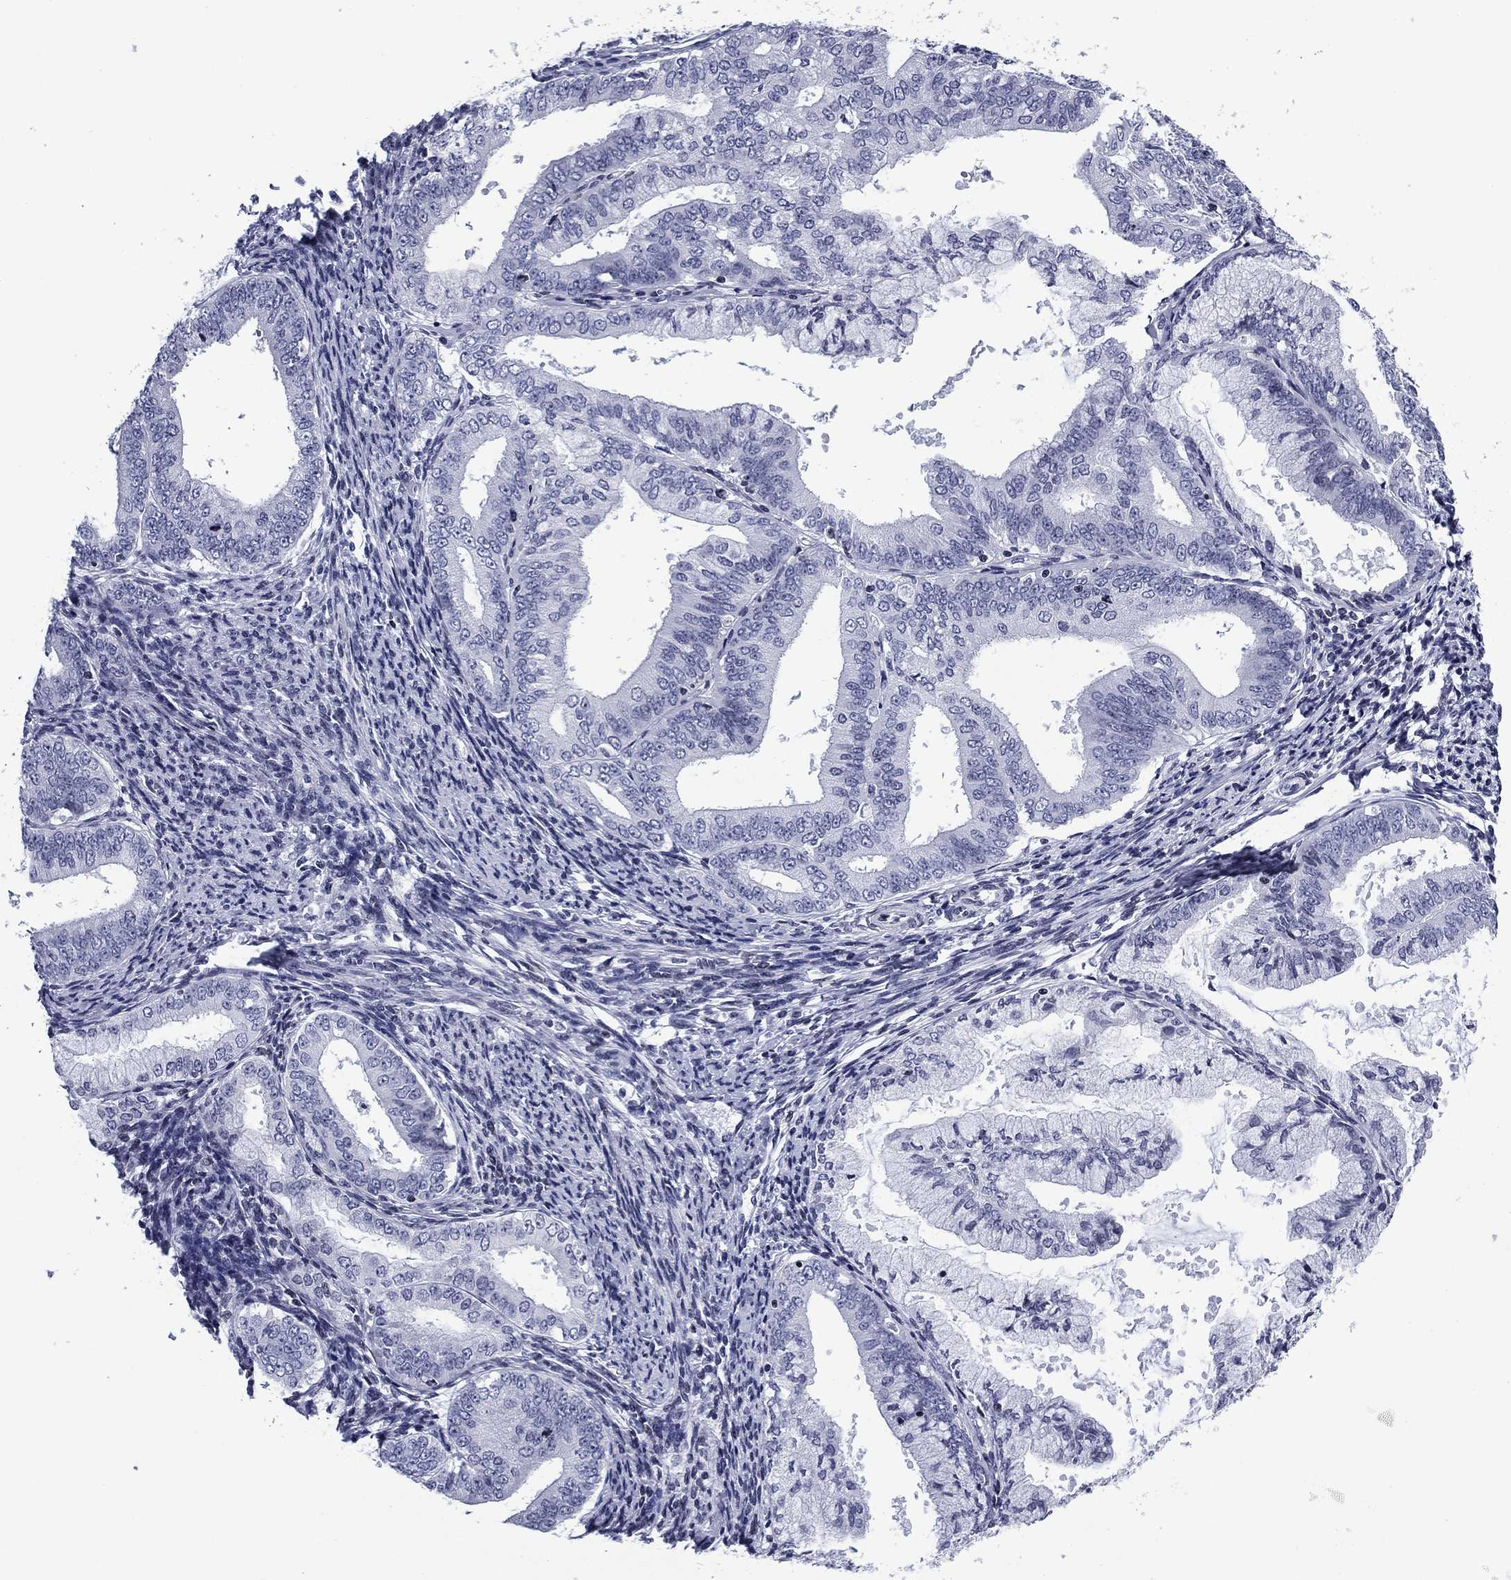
{"staining": {"intensity": "negative", "quantity": "none", "location": "none"}, "tissue": "endometrial cancer", "cell_type": "Tumor cells", "image_type": "cancer", "snomed": [{"axis": "morphology", "description": "Adenocarcinoma, NOS"}, {"axis": "topography", "description": "Endometrium"}], "caption": "The photomicrograph displays no significant staining in tumor cells of endometrial cancer (adenocarcinoma).", "gene": "CCDC144A", "patient": {"sex": "female", "age": 63}}